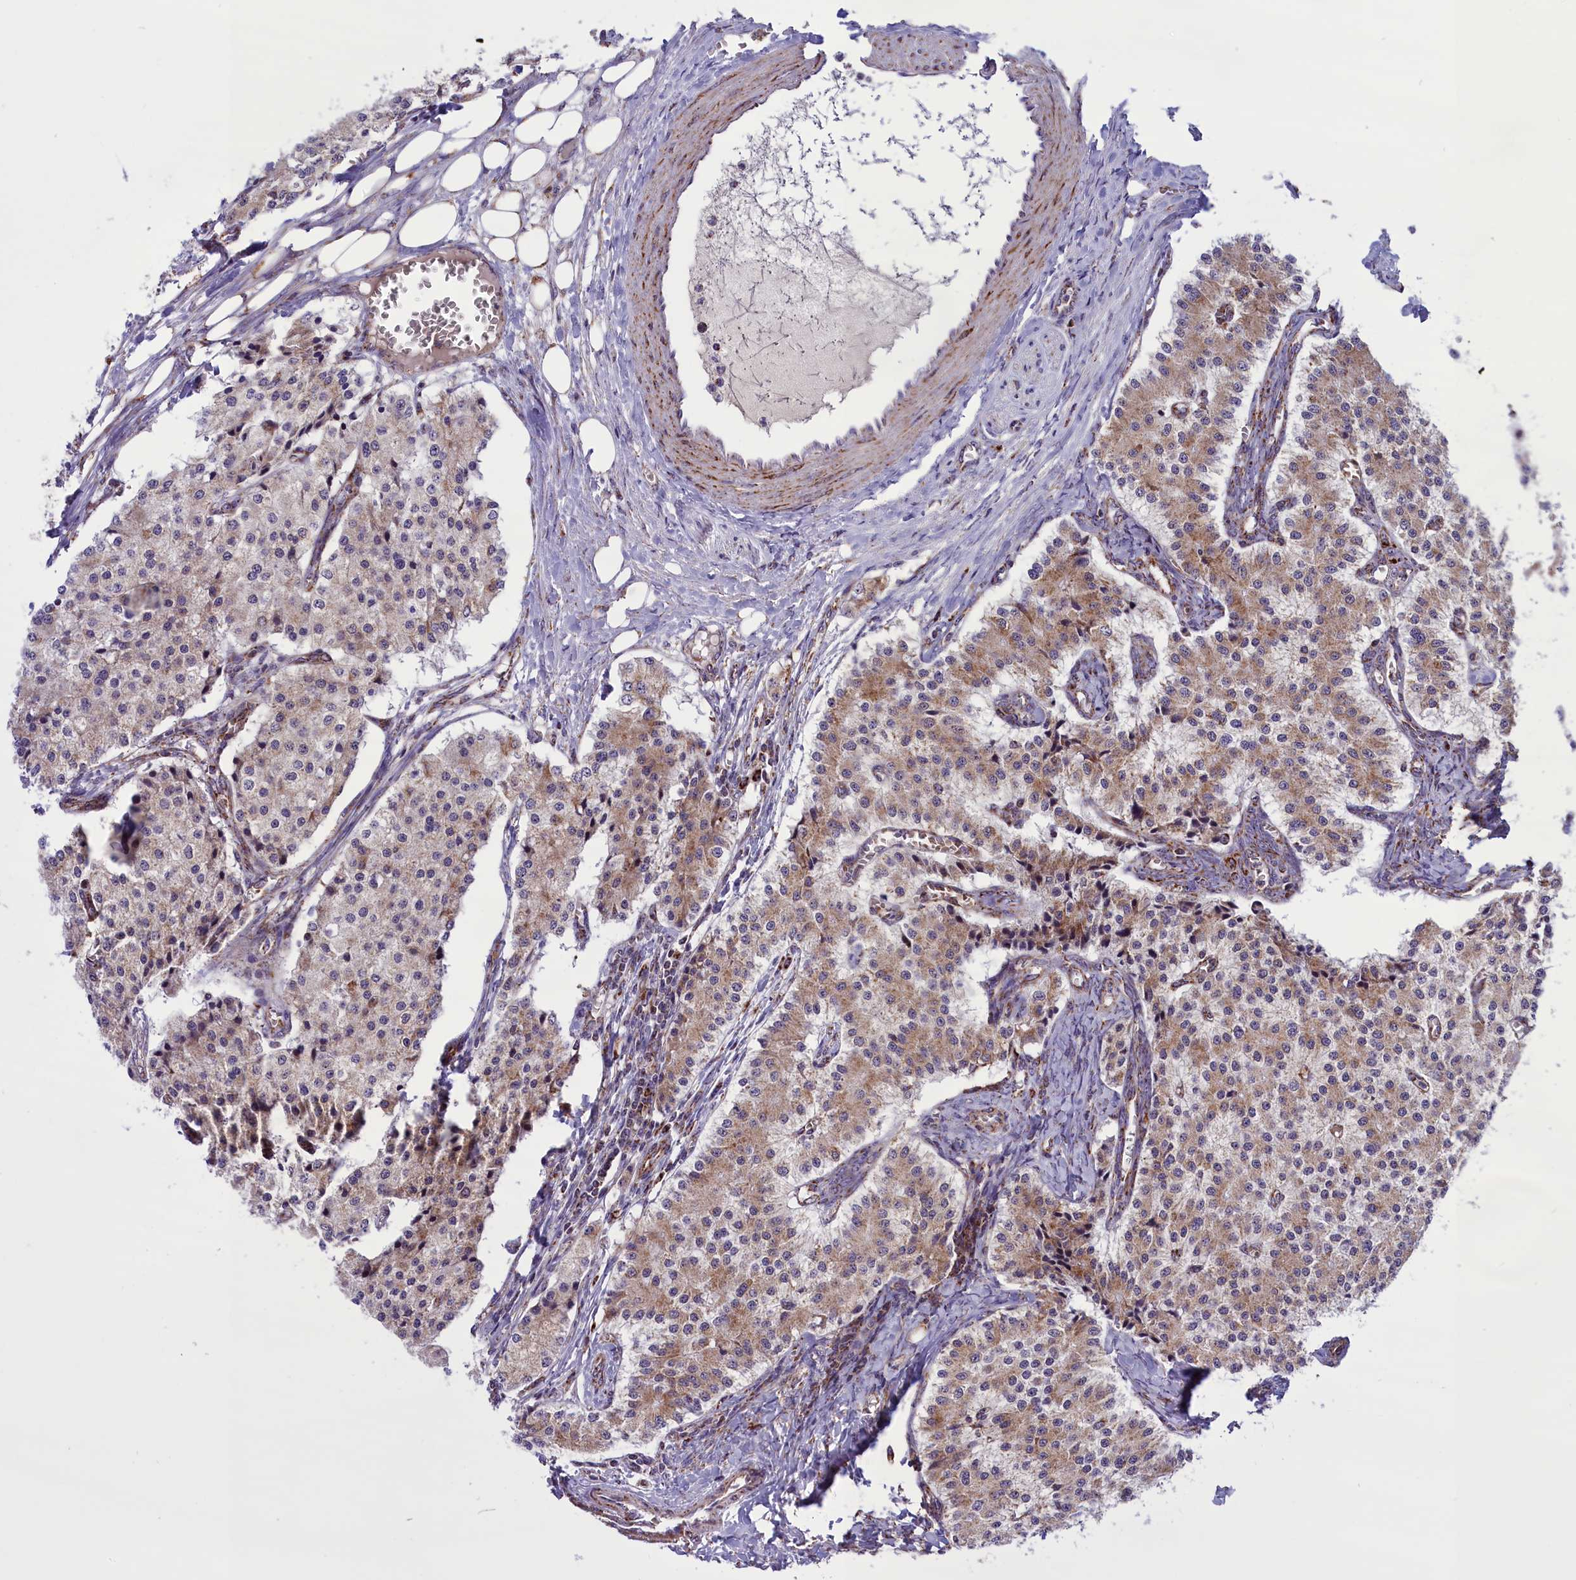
{"staining": {"intensity": "moderate", "quantity": "25%-75%", "location": "cytoplasmic/membranous"}, "tissue": "carcinoid", "cell_type": "Tumor cells", "image_type": "cancer", "snomed": [{"axis": "morphology", "description": "Carcinoid, malignant, NOS"}, {"axis": "topography", "description": "Colon"}], "caption": "The photomicrograph displays immunohistochemical staining of carcinoid. There is moderate cytoplasmic/membranous expression is present in about 25%-75% of tumor cells. (Stains: DAB (3,3'-diaminobenzidine) in brown, nuclei in blue, Microscopy: brightfield microscopy at high magnification).", "gene": "NDUFS5", "patient": {"sex": "female", "age": 52}}